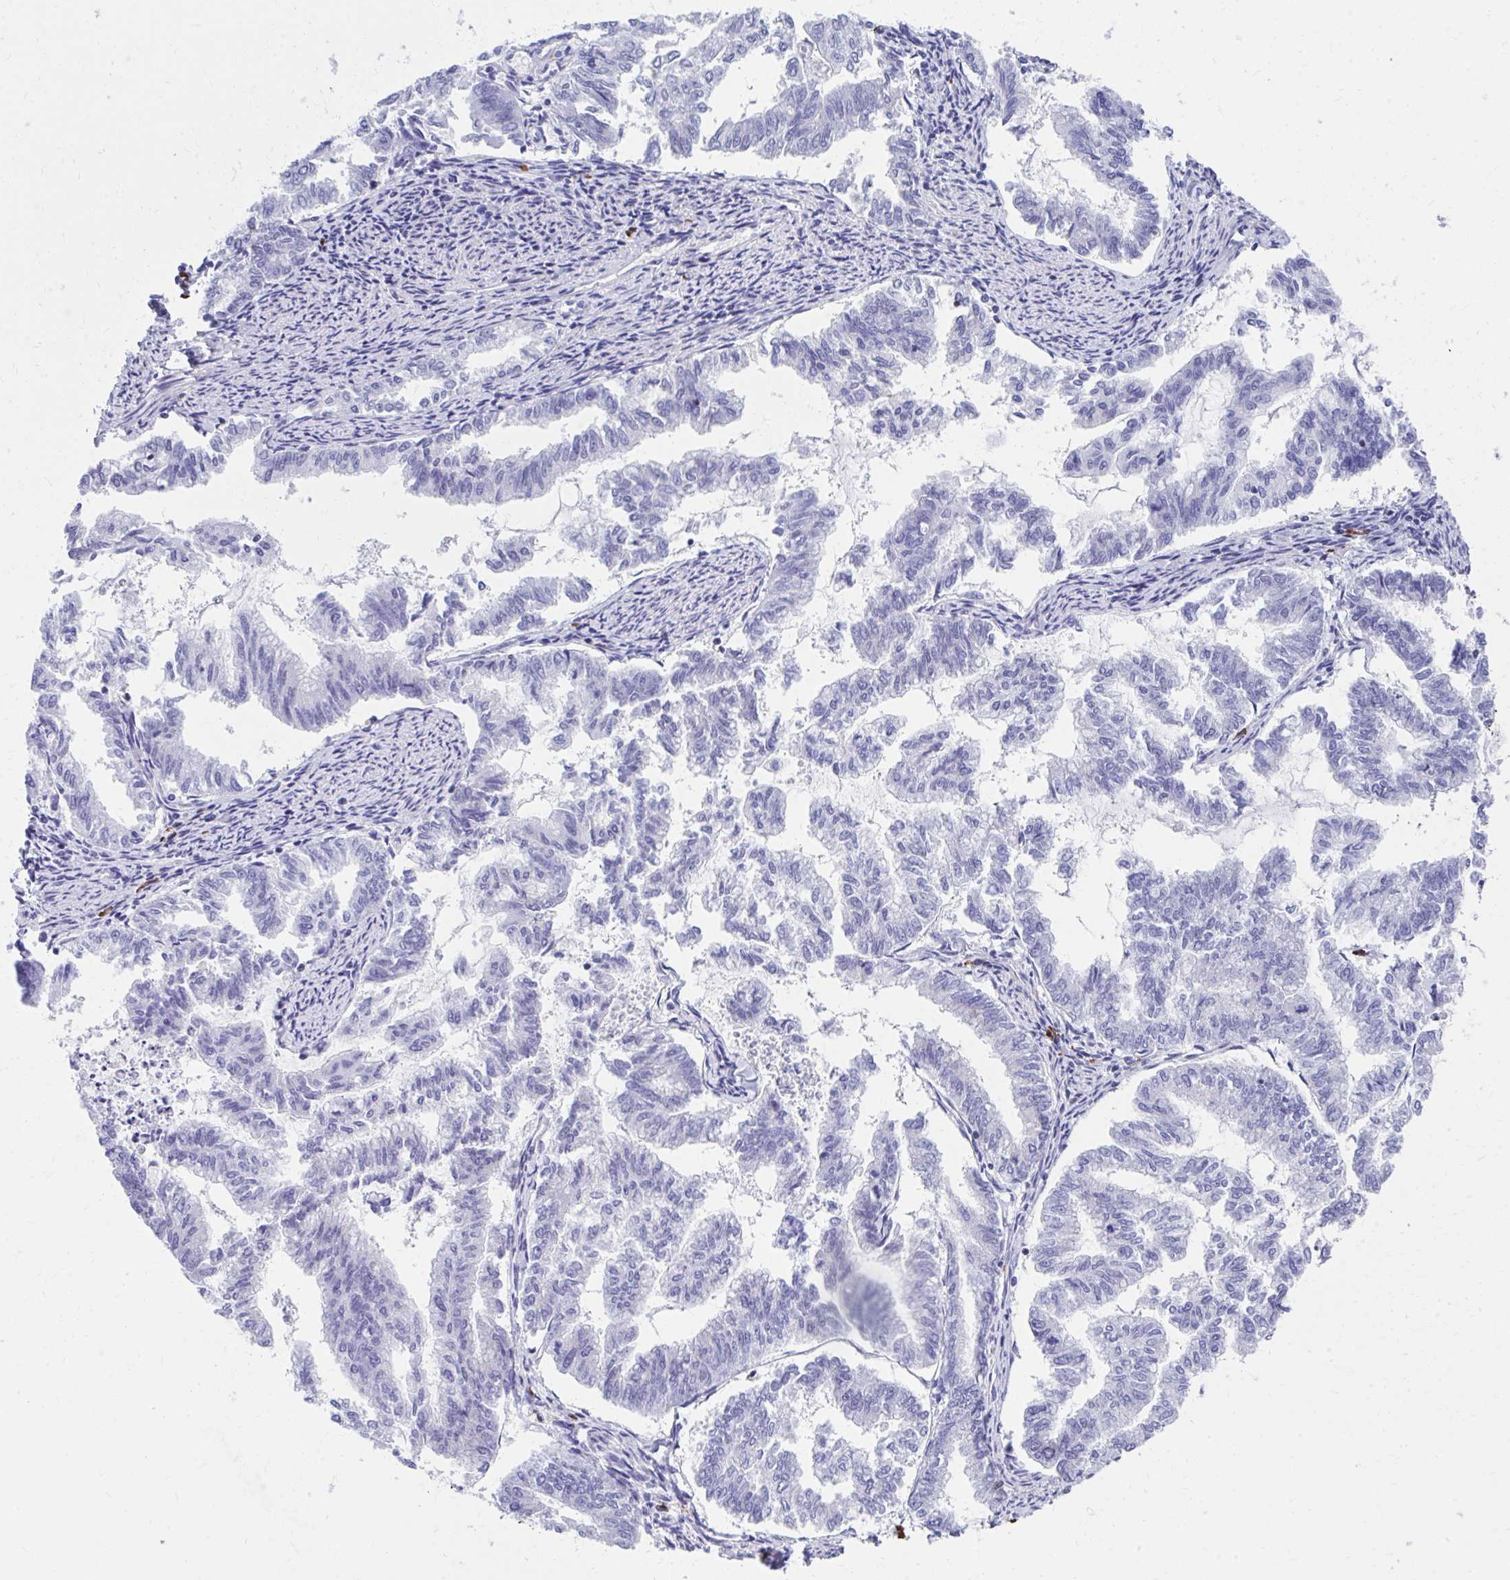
{"staining": {"intensity": "negative", "quantity": "none", "location": "none"}, "tissue": "endometrial cancer", "cell_type": "Tumor cells", "image_type": "cancer", "snomed": [{"axis": "morphology", "description": "Adenocarcinoma, NOS"}, {"axis": "topography", "description": "Endometrium"}], "caption": "Immunohistochemical staining of human endometrial adenocarcinoma displays no significant staining in tumor cells.", "gene": "RUNX3", "patient": {"sex": "female", "age": 79}}